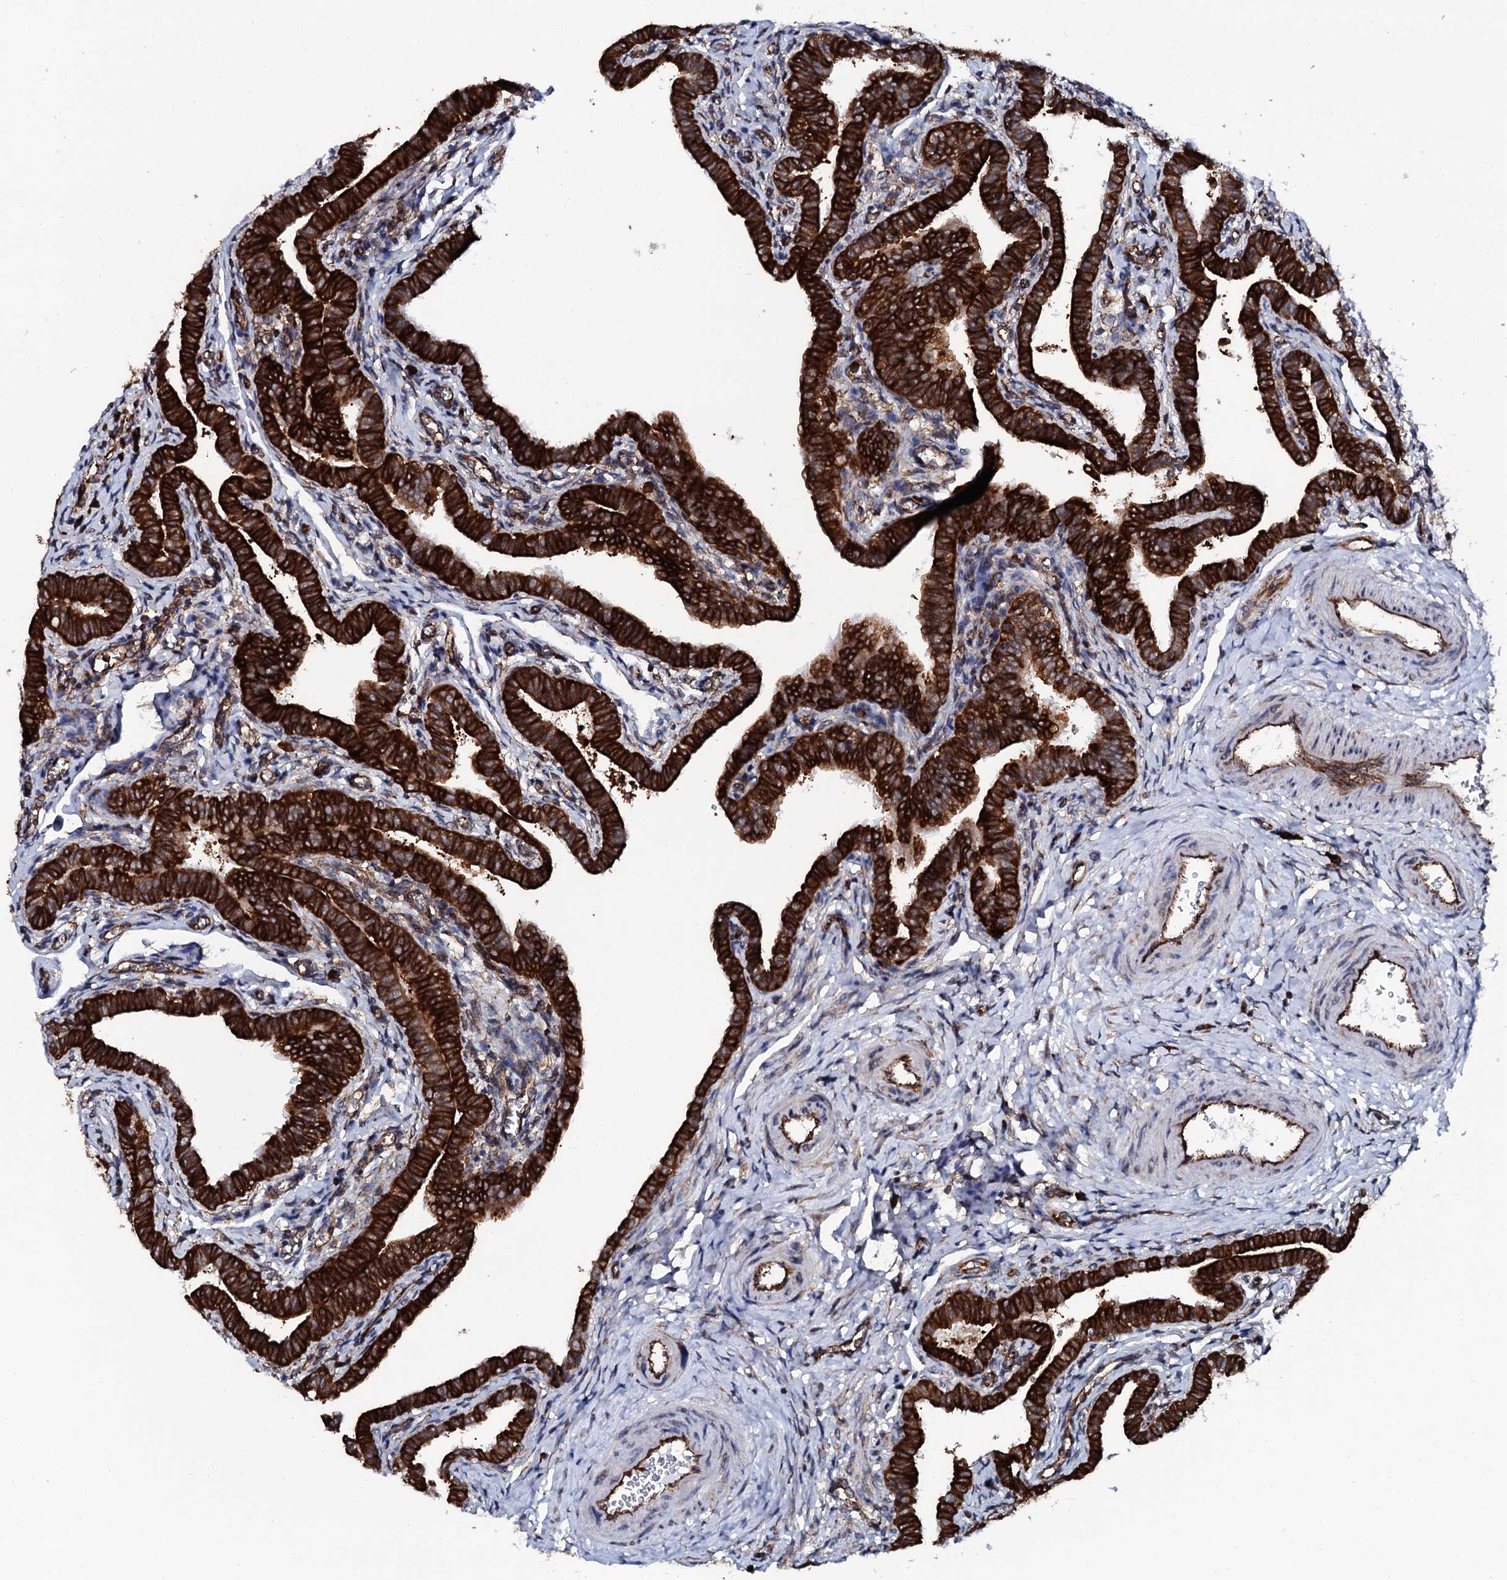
{"staining": {"intensity": "strong", "quantity": ">75%", "location": "cytoplasmic/membranous"}, "tissue": "fallopian tube", "cell_type": "Glandular cells", "image_type": "normal", "snomed": [{"axis": "morphology", "description": "Normal tissue, NOS"}, {"axis": "topography", "description": "Fallopian tube"}], "caption": "Immunohistochemical staining of benign human fallopian tube exhibits high levels of strong cytoplasmic/membranous staining in about >75% of glandular cells. The staining is performed using DAB (3,3'-diaminobenzidine) brown chromogen to label protein expression. The nuclei are counter-stained blue using hematoxylin.", "gene": "SPTY2D1", "patient": {"sex": "female", "age": 36}}